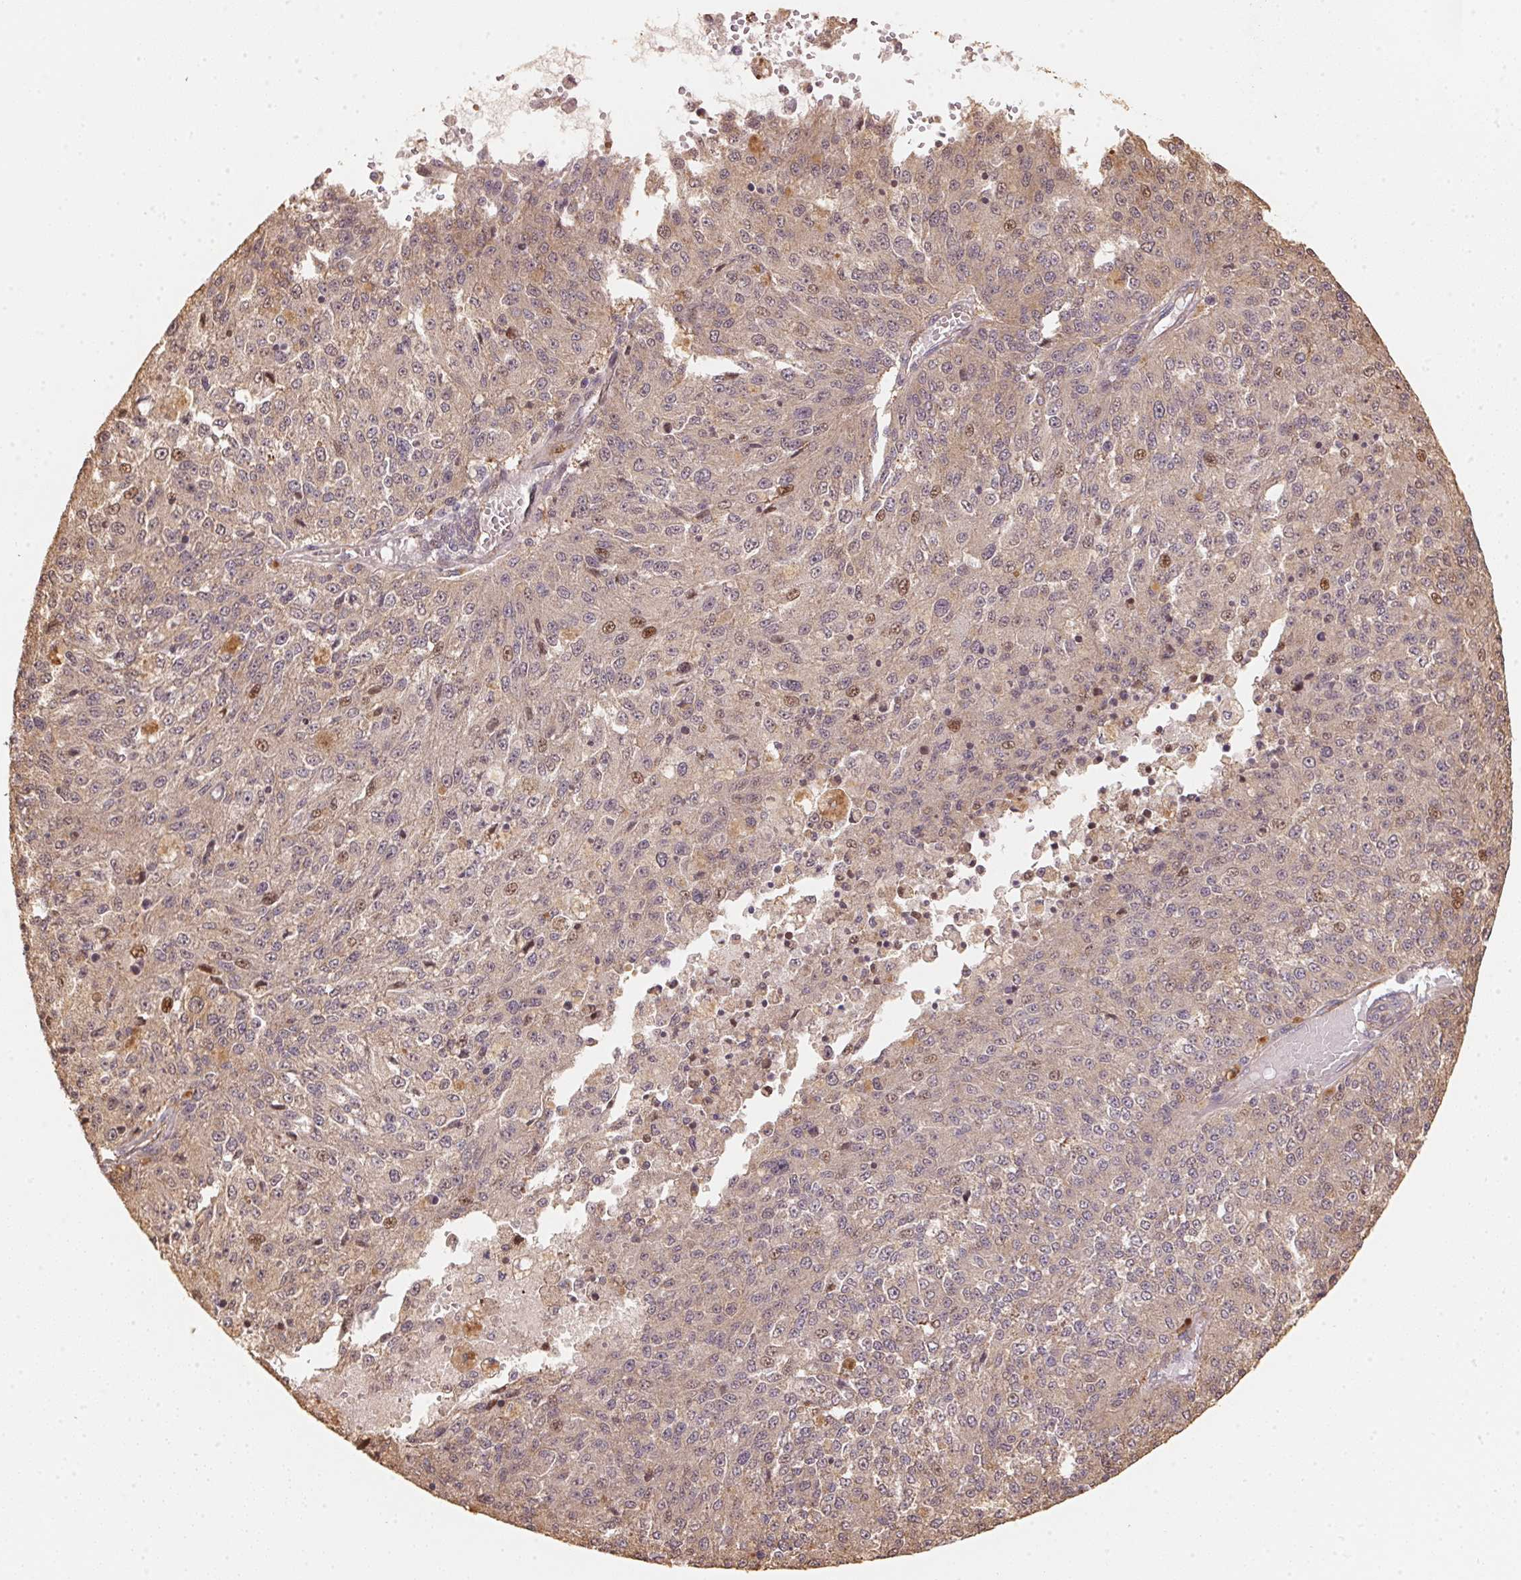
{"staining": {"intensity": "weak", "quantity": "<25%", "location": "cytoplasmic/membranous,nuclear"}, "tissue": "melanoma", "cell_type": "Tumor cells", "image_type": "cancer", "snomed": [{"axis": "morphology", "description": "Malignant melanoma, Metastatic site"}, {"axis": "topography", "description": "Lymph node"}], "caption": "Protein analysis of malignant melanoma (metastatic site) reveals no significant expression in tumor cells.", "gene": "TMEM222", "patient": {"sex": "female", "age": 64}}